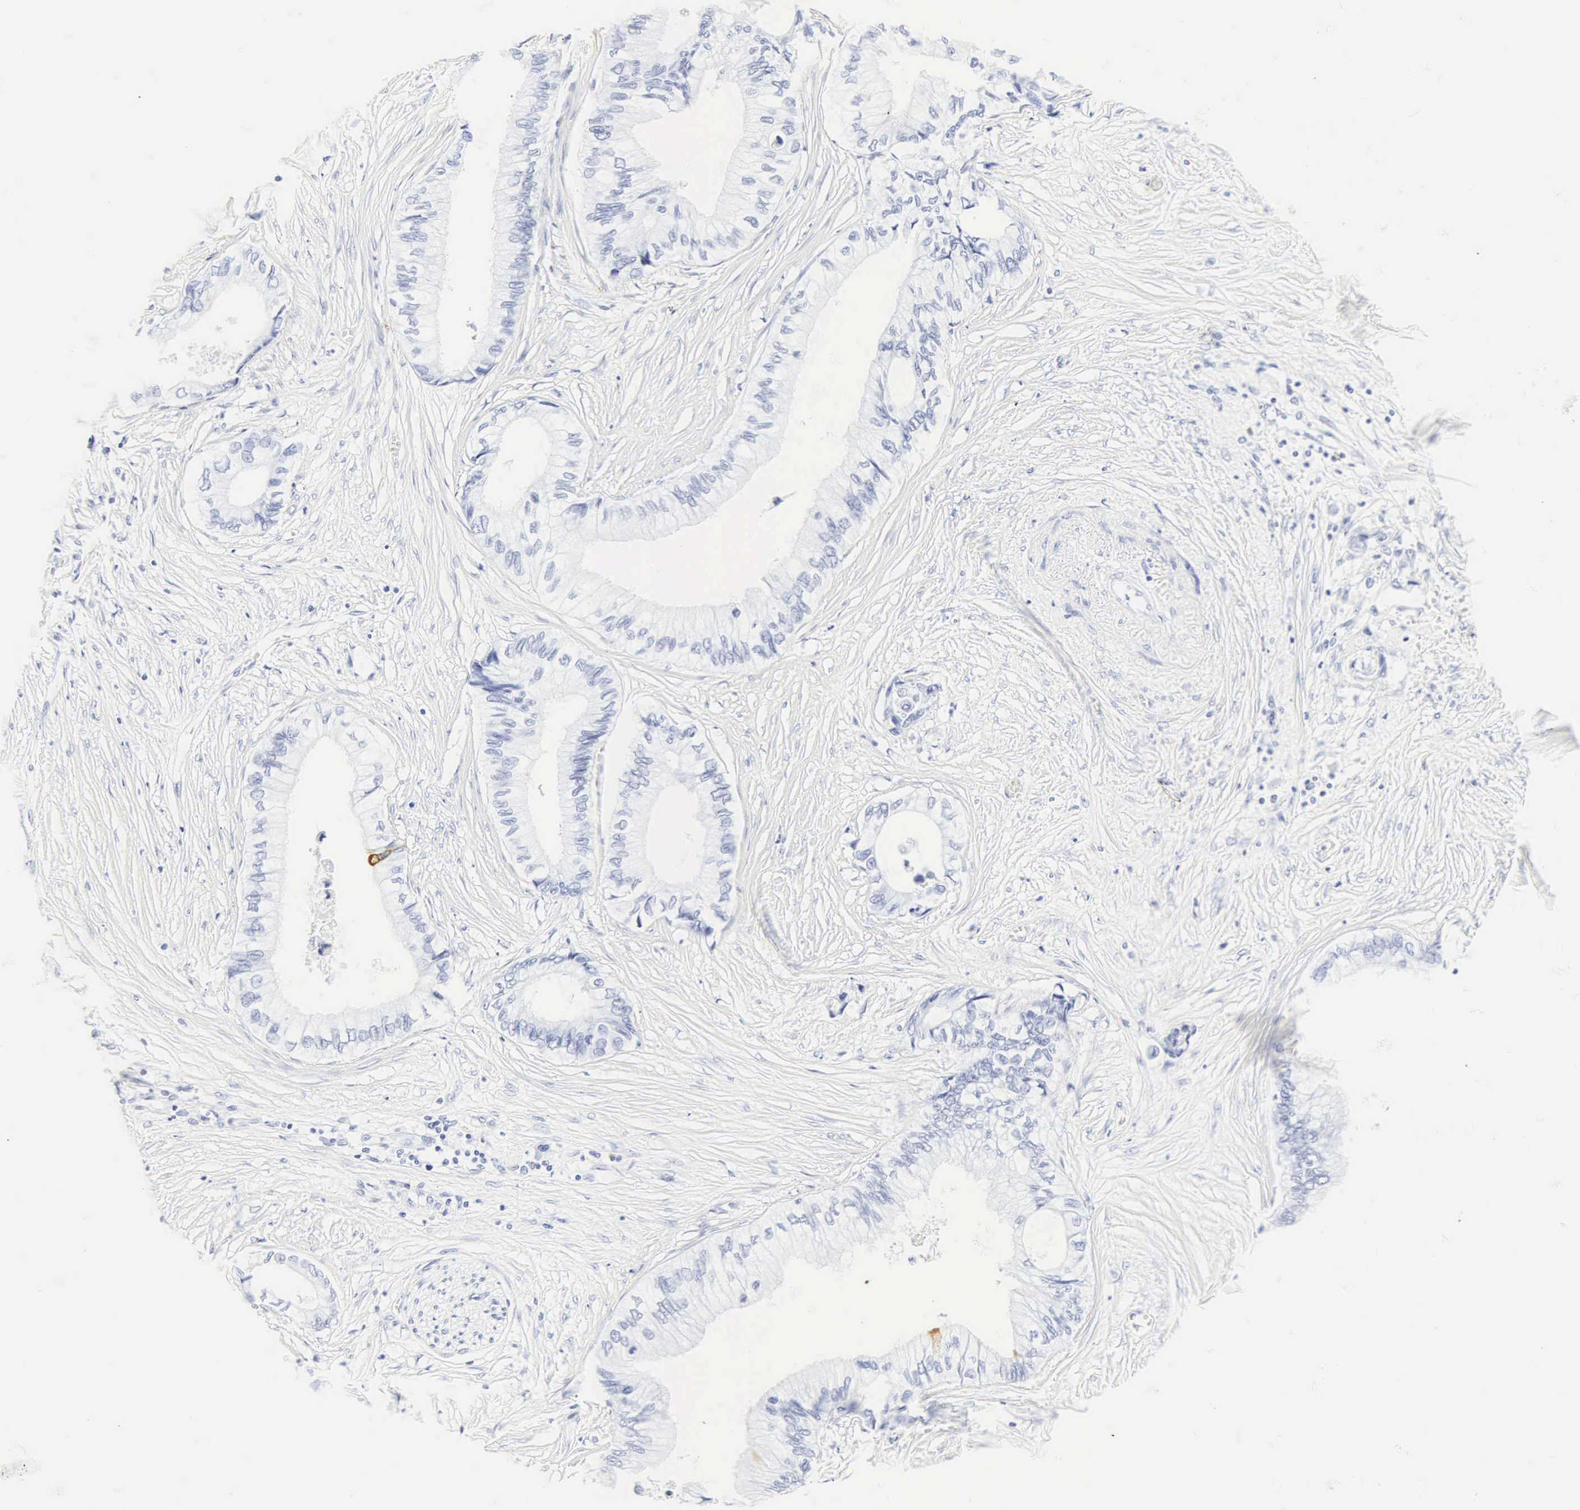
{"staining": {"intensity": "negative", "quantity": "none", "location": "none"}, "tissue": "pancreatic cancer", "cell_type": "Tumor cells", "image_type": "cancer", "snomed": [{"axis": "morphology", "description": "Adenocarcinoma, NOS"}, {"axis": "topography", "description": "Pancreas"}], "caption": "High power microscopy photomicrograph of an immunohistochemistry histopathology image of pancreatic cancer, revealing no significant expression in tumor cells.", "gene": "CGB3", "patient": {"sex": "female", "age": 66}}